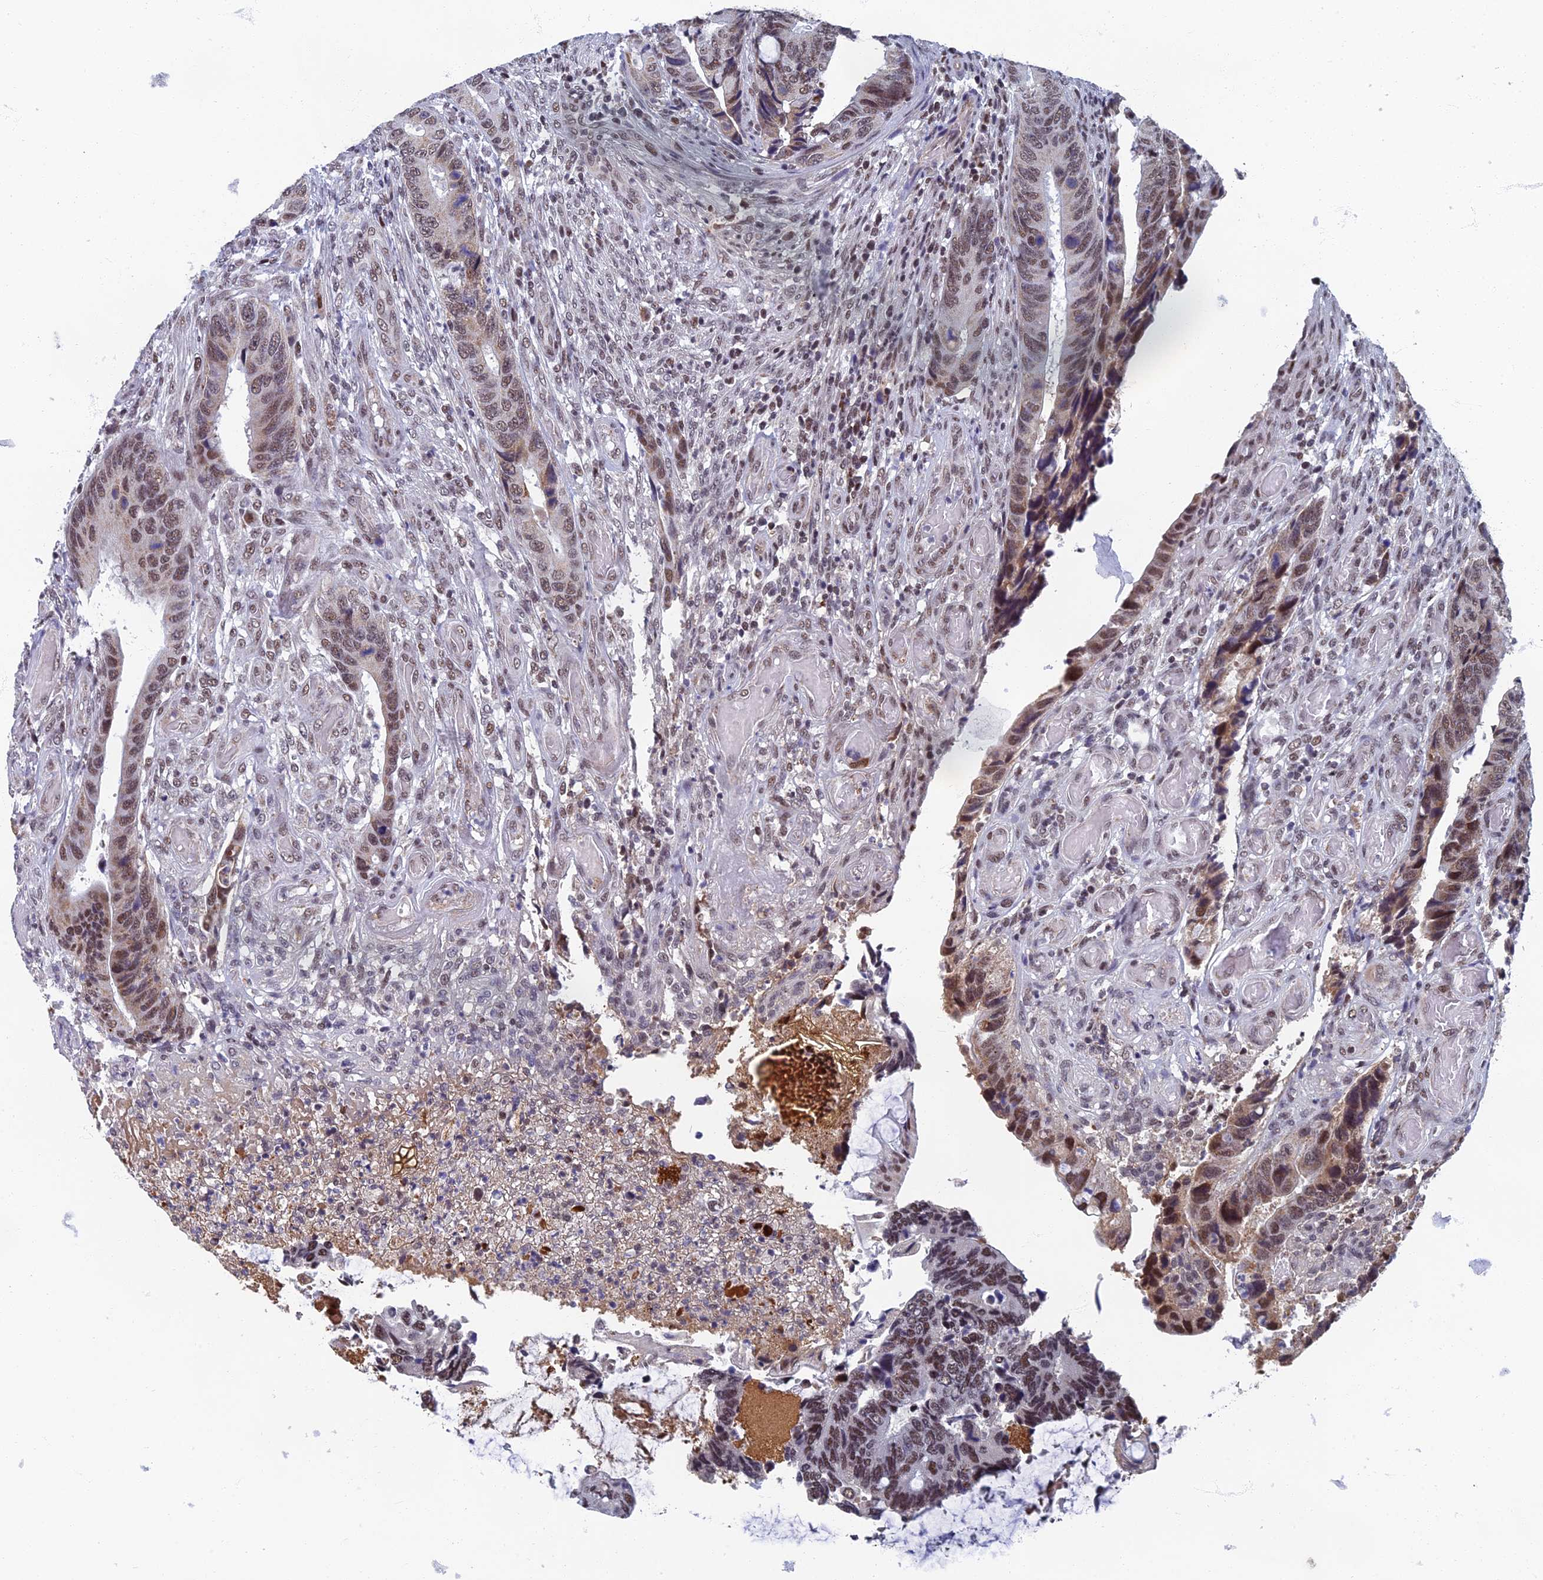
{"staining": {"intensity": "moderate", "quantity": "25%-75%", "location": "cytoplasmic/membranous,nuclear"}, "tissue": "colorectal cancer", "cell_type": "Tumor cells", "image_type": "cancer", "snomed": [{"axis": "morphology", "description": "Adenocarcinoma, NOS"}, {"axis": "topography", "description": "Colon"}], "caption": "A medium amount of moderate cytoplasmic/membranous and nuclear positivity is appreciated in about 25%-75% of tumor cells in colorectal cancer tissue.", "gene": "TAF13", "patient": {"sex": "male", "age": 87}}